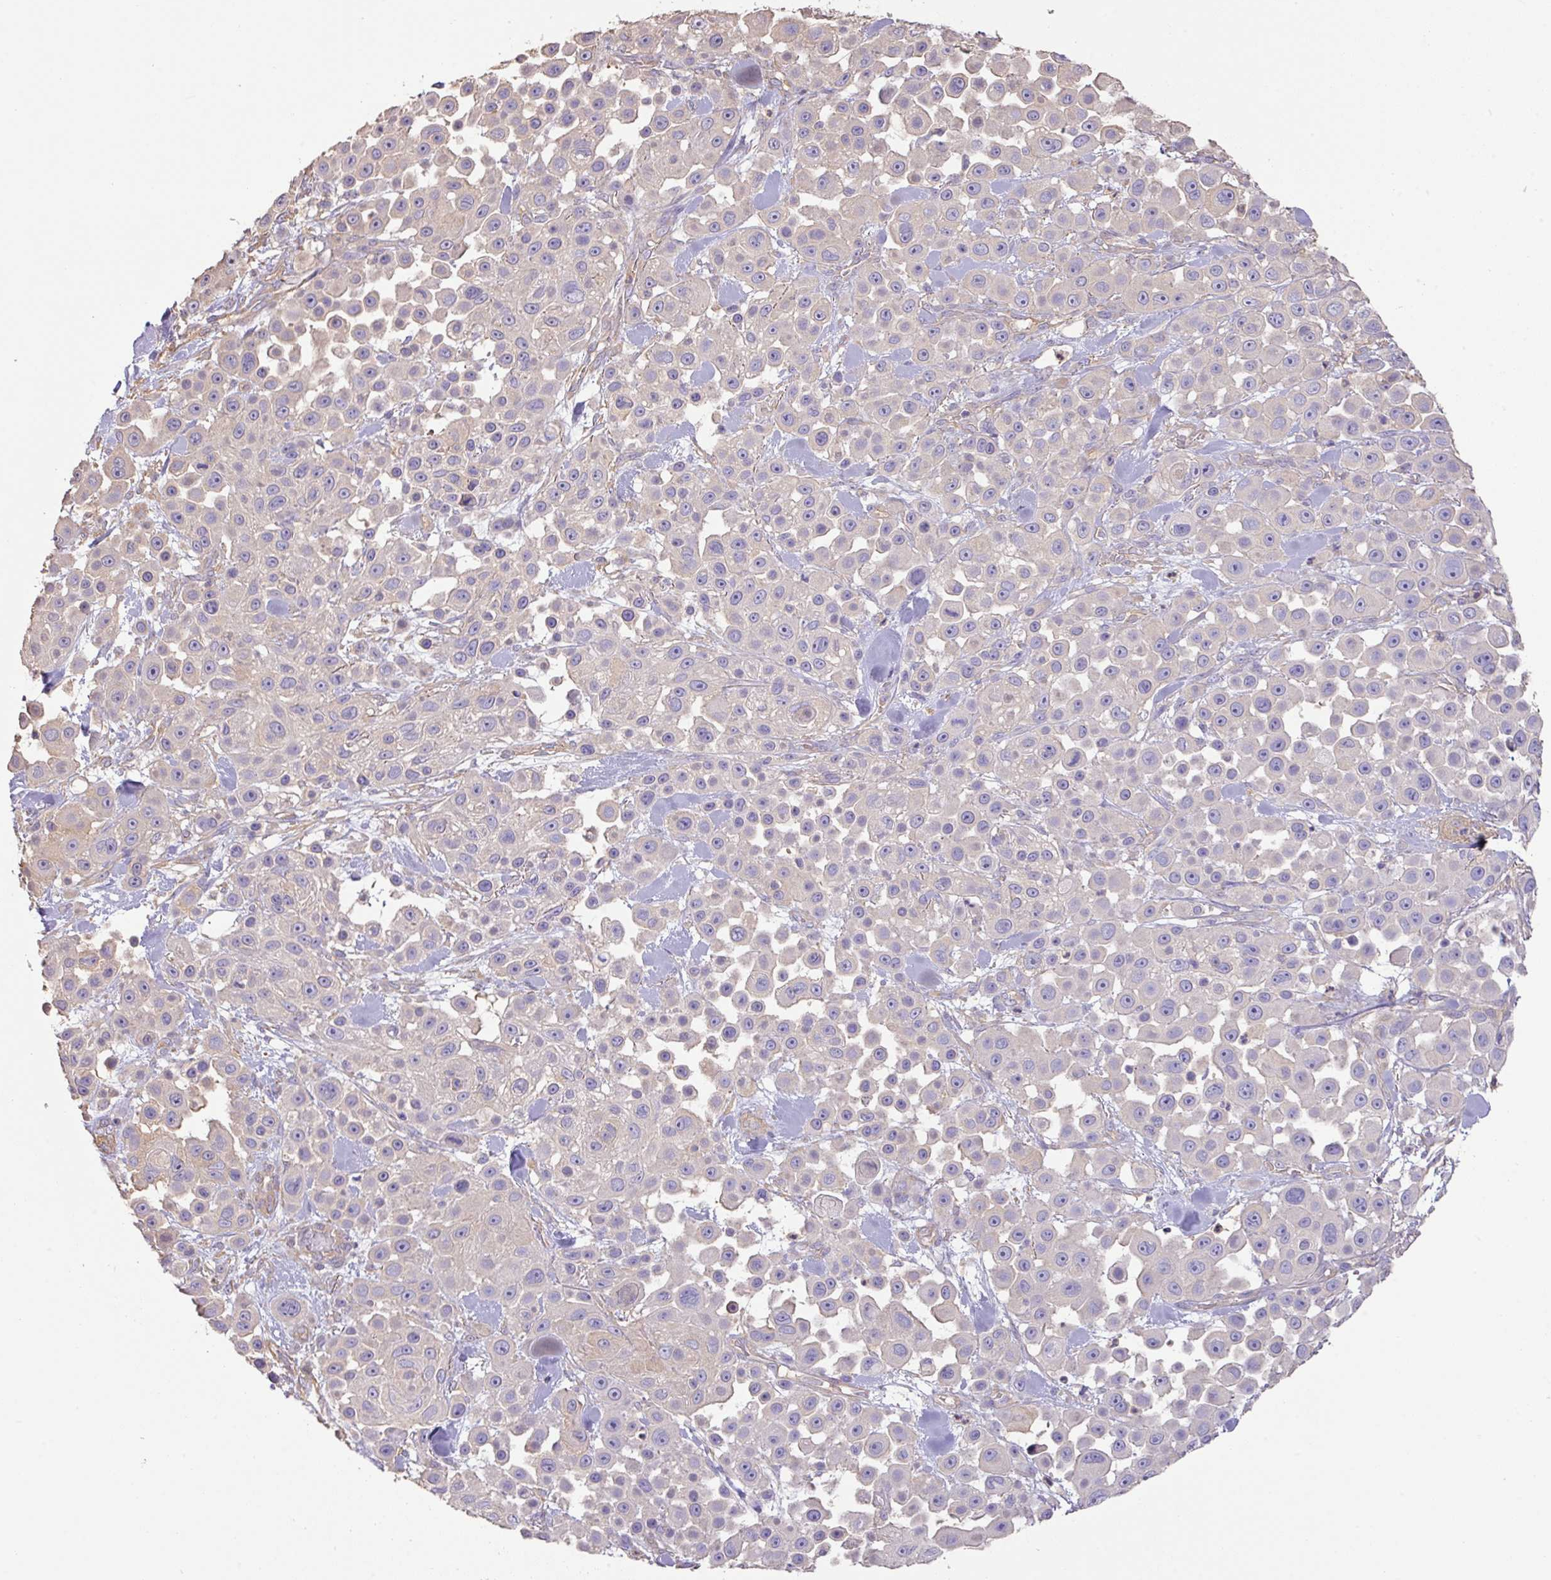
{"staining": {"intensity": "negative", "quantity": "none", "location": "none"}, "tissue": "skin cancer", "cell_type": "Tumor cells", "image_type": "cancer", "snomed": [{"axis": "morphology", "description": "Squamous cell carcinoma, NOS"}, {"axis": "topography", "description": "Skin"}], "caption": "IHC image of human skin cancer (squamous cell carcinoma) stained for a protein (brown), which exhibits no expression in tumor cells.", "gene": "CALML4", "patient": {"sex": "male", "age": 67}}